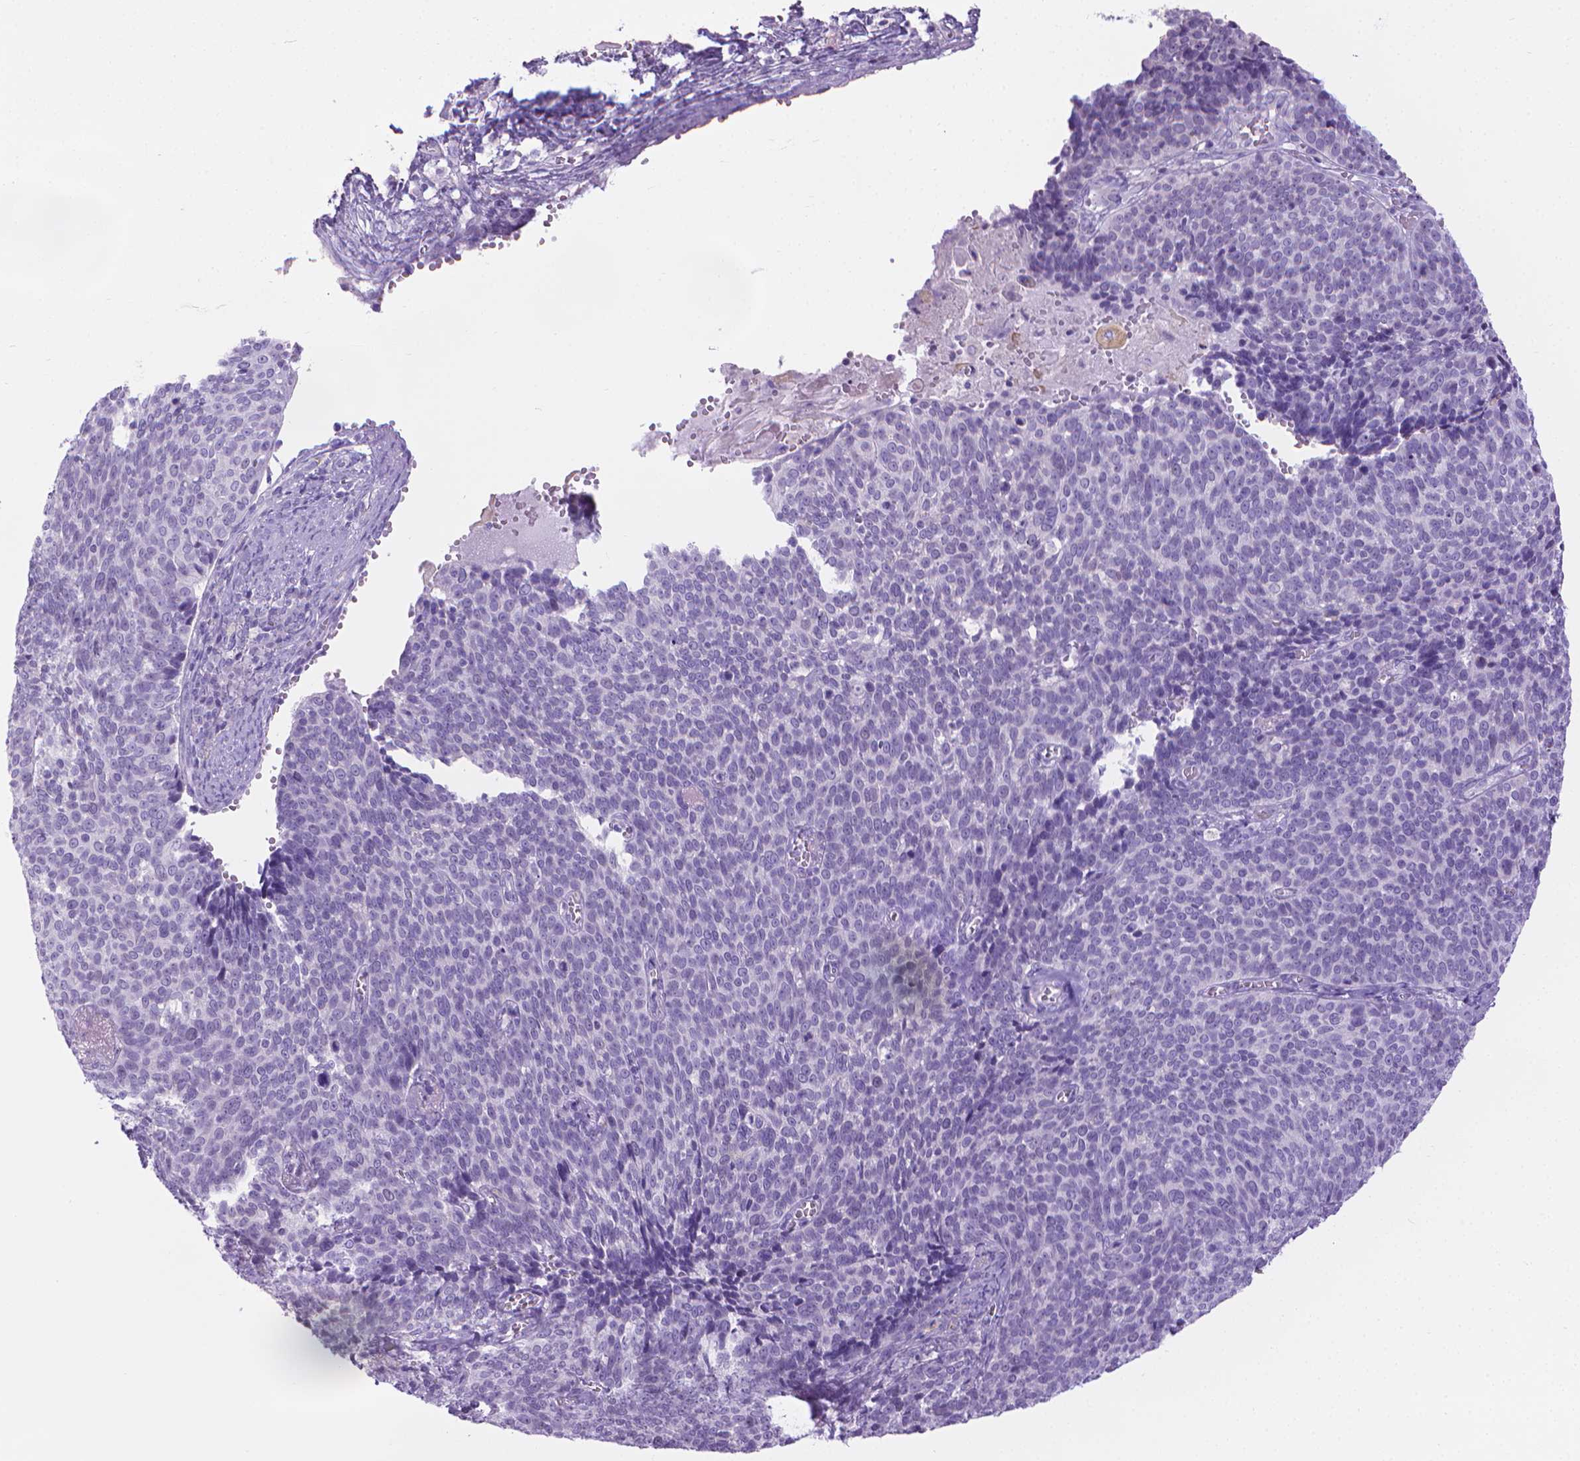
{"staining": {"intensity": "negative", "quantity": "none", "location": "none"}, "tissue": "cervical cancer", "cell_type": "Tumor cells", "image_type": "cancer", "snomed": [{"axis": "morphology", "description": "Normal tissue, NOS"}, {"axis": "morphology", "description": "Squamous cell carcinoma, NOS"}, {"axis": "topography", "description": "Cervix"}], "caption": "A micrograph of human cervical squamous cell carcinoma is negative for staining in tumor cells. (DAB immunohistochemistry (IHC), high magnification).", "gene": "SPAG6", "patient": {"sex": "female", "age": 39}}